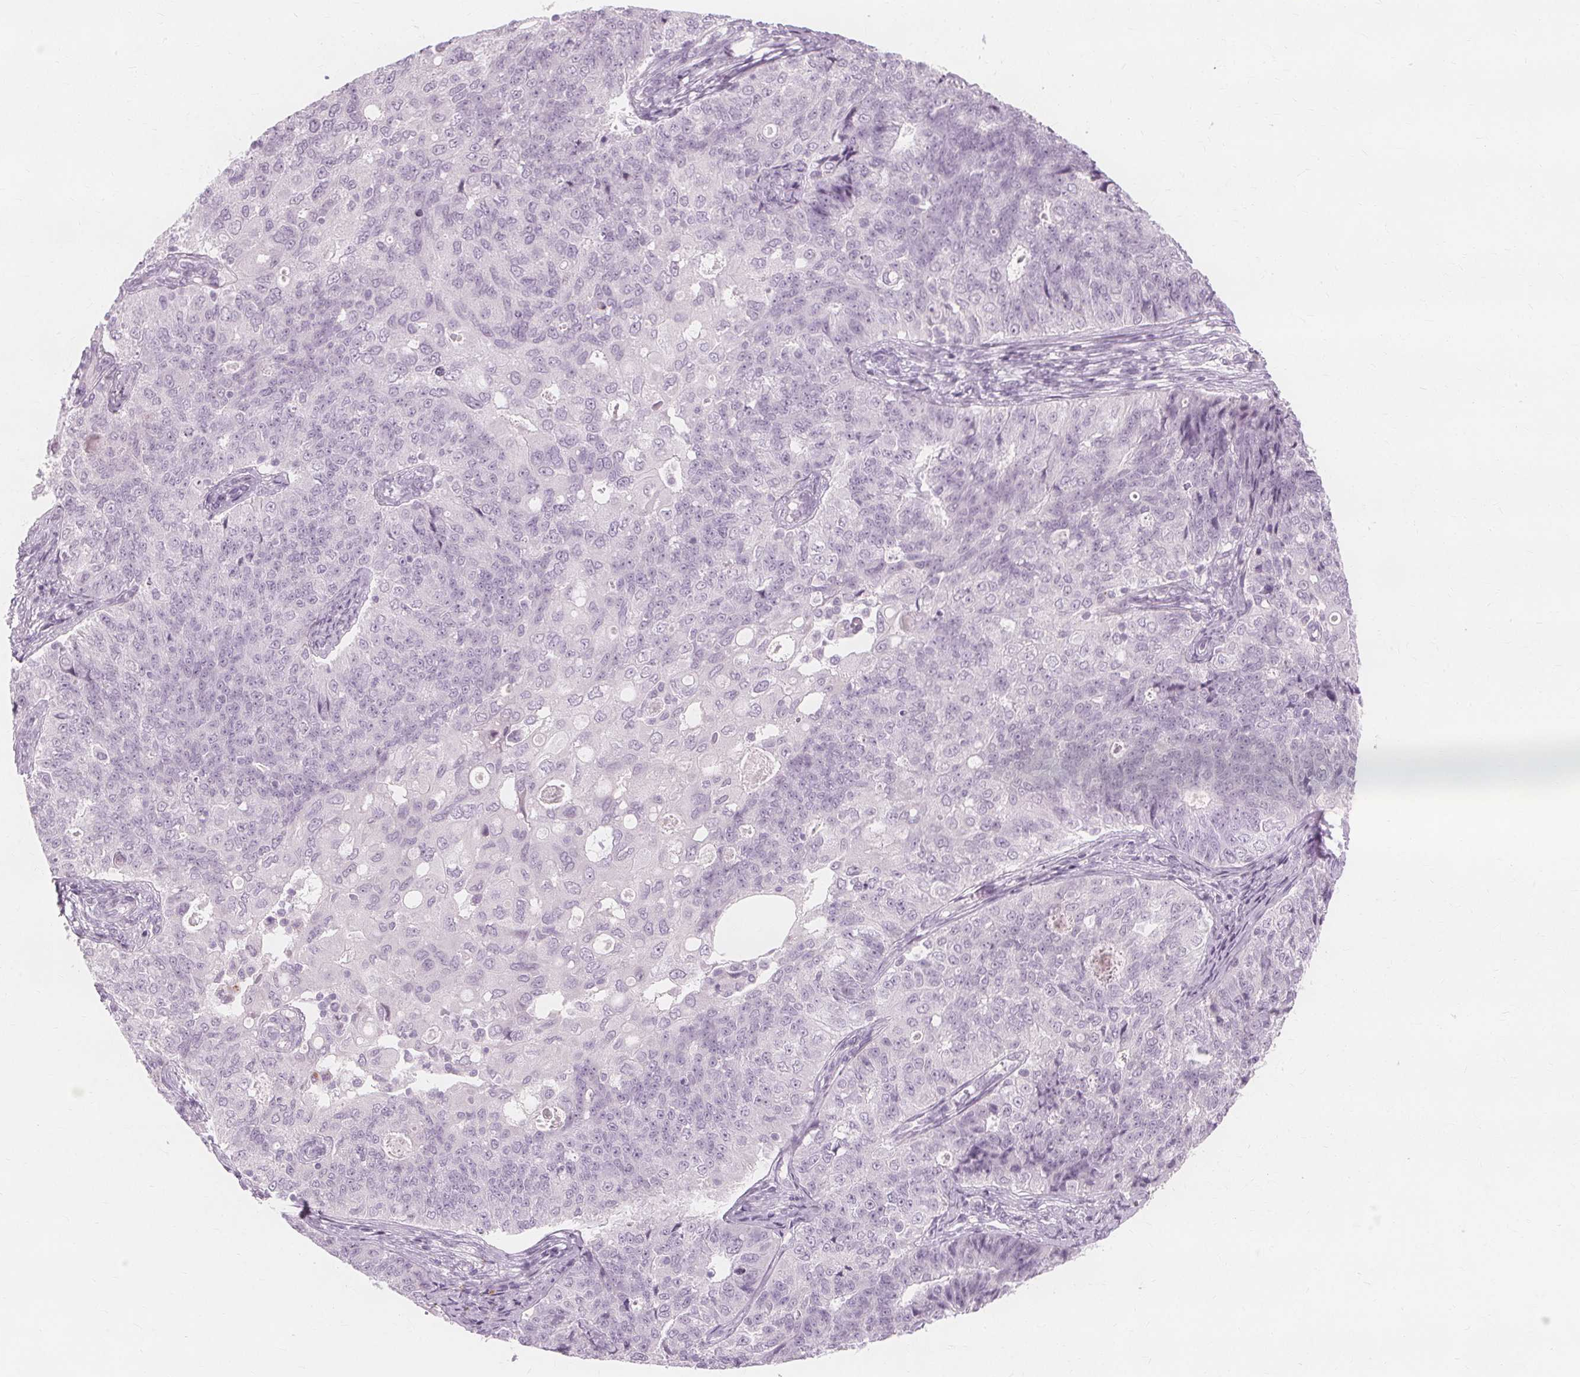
{"staining": {"intensity": "negative", "quantity": "none", "location": "none"}, "tissue": "endometrial cancer", "cell_type": "Tumor cells", "image_type": "cancer", "snomed": [{"axis": "morphology", "description": "Adenocarcinoma, NOS"}, {"axis": "topography", "description": "Endometrium"}], "caption": "This is a micrograph of IHC staining of adenocarcinoma (endometrial), which shows no positivity in tumor cells.", "gene": "TFF1", "patient": {"sex": "female", "age": 43}}